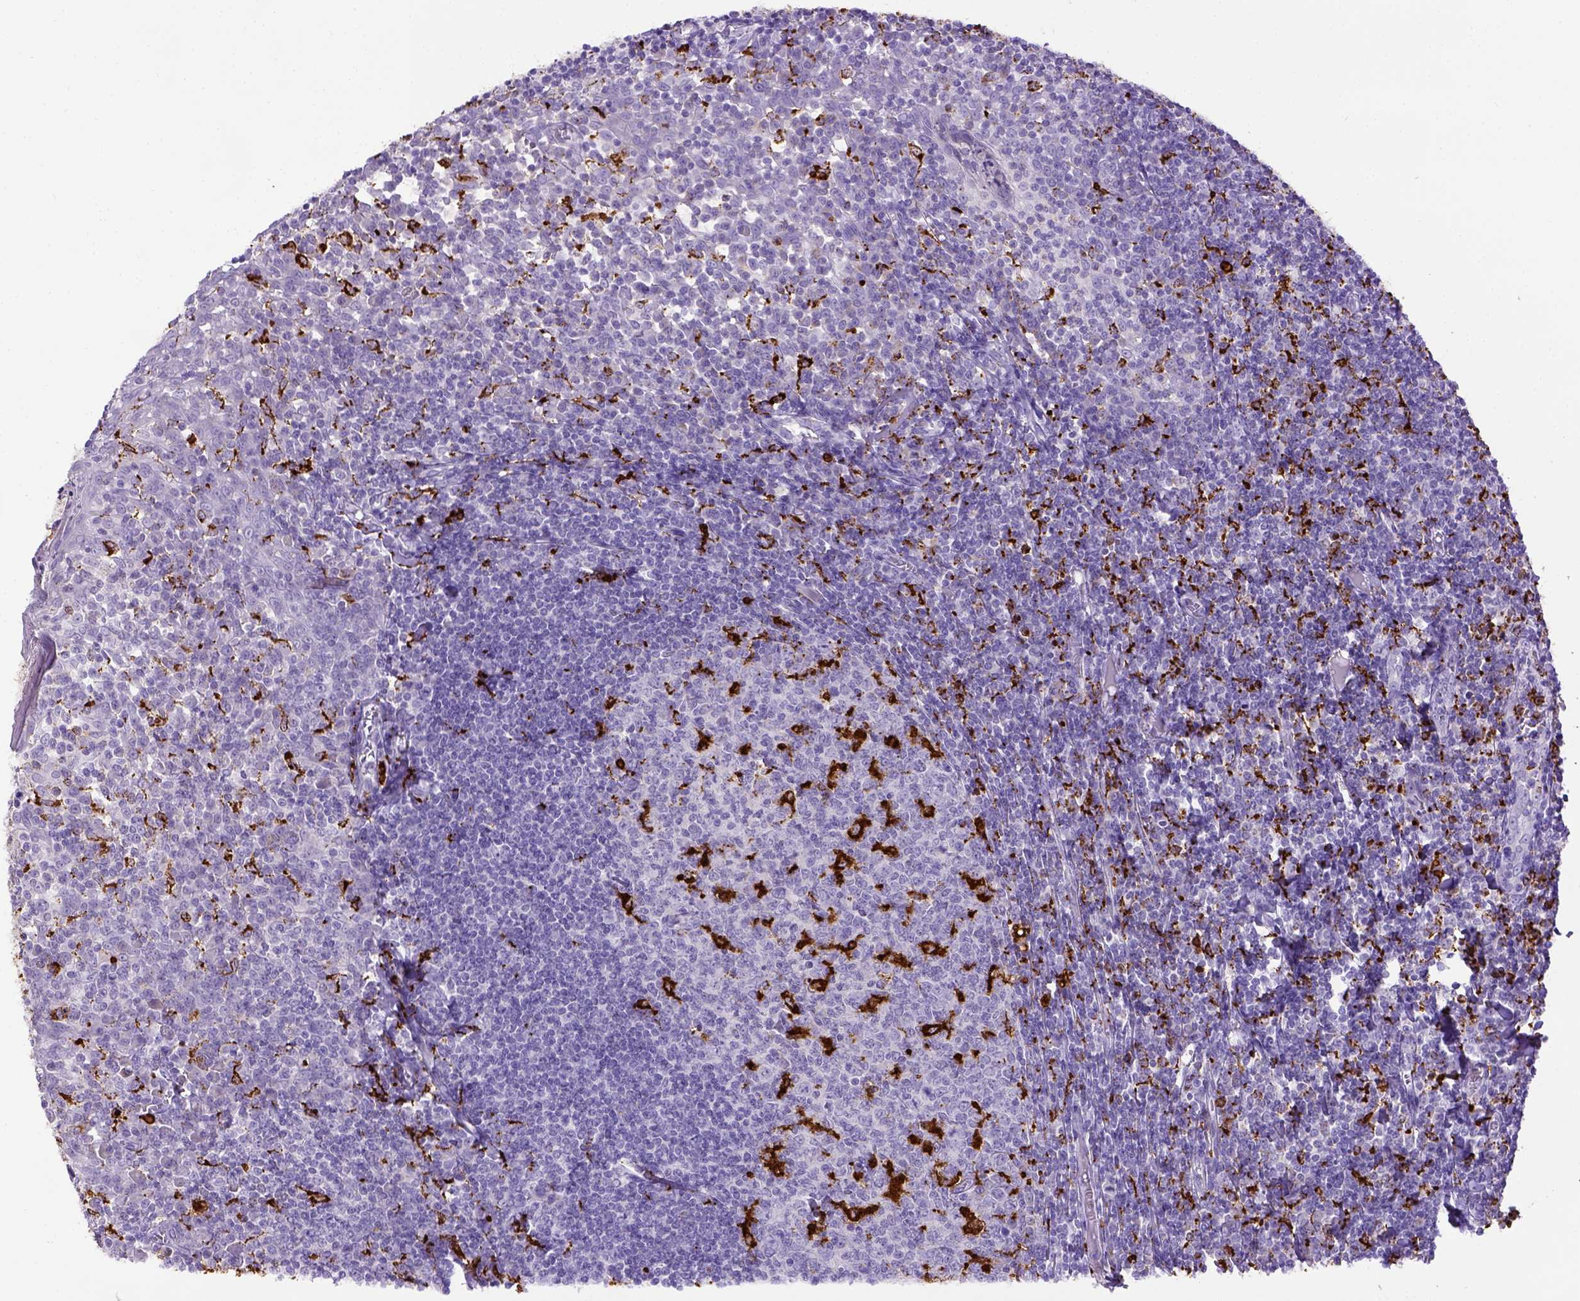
{"staining": {"intensity": "strong", "quantity": "<25%", "location": "nuclear"}, "tissue": "tonsil", "cell_type": "Germinal center cells", "image_type": "normal", "snomed": [{"axis": "morphology", "description": "Normal tissue, NOS"}, {"axis": "topography", "description": "Tonsil"}], "caption": "Strong nuclear positivity for a protein is appreciated in approximately <25% of germinal center cells of benign tonsil using immunohistochemistry.", "gene": "CD68", "patient": {"sex": "female", "age": 12}}